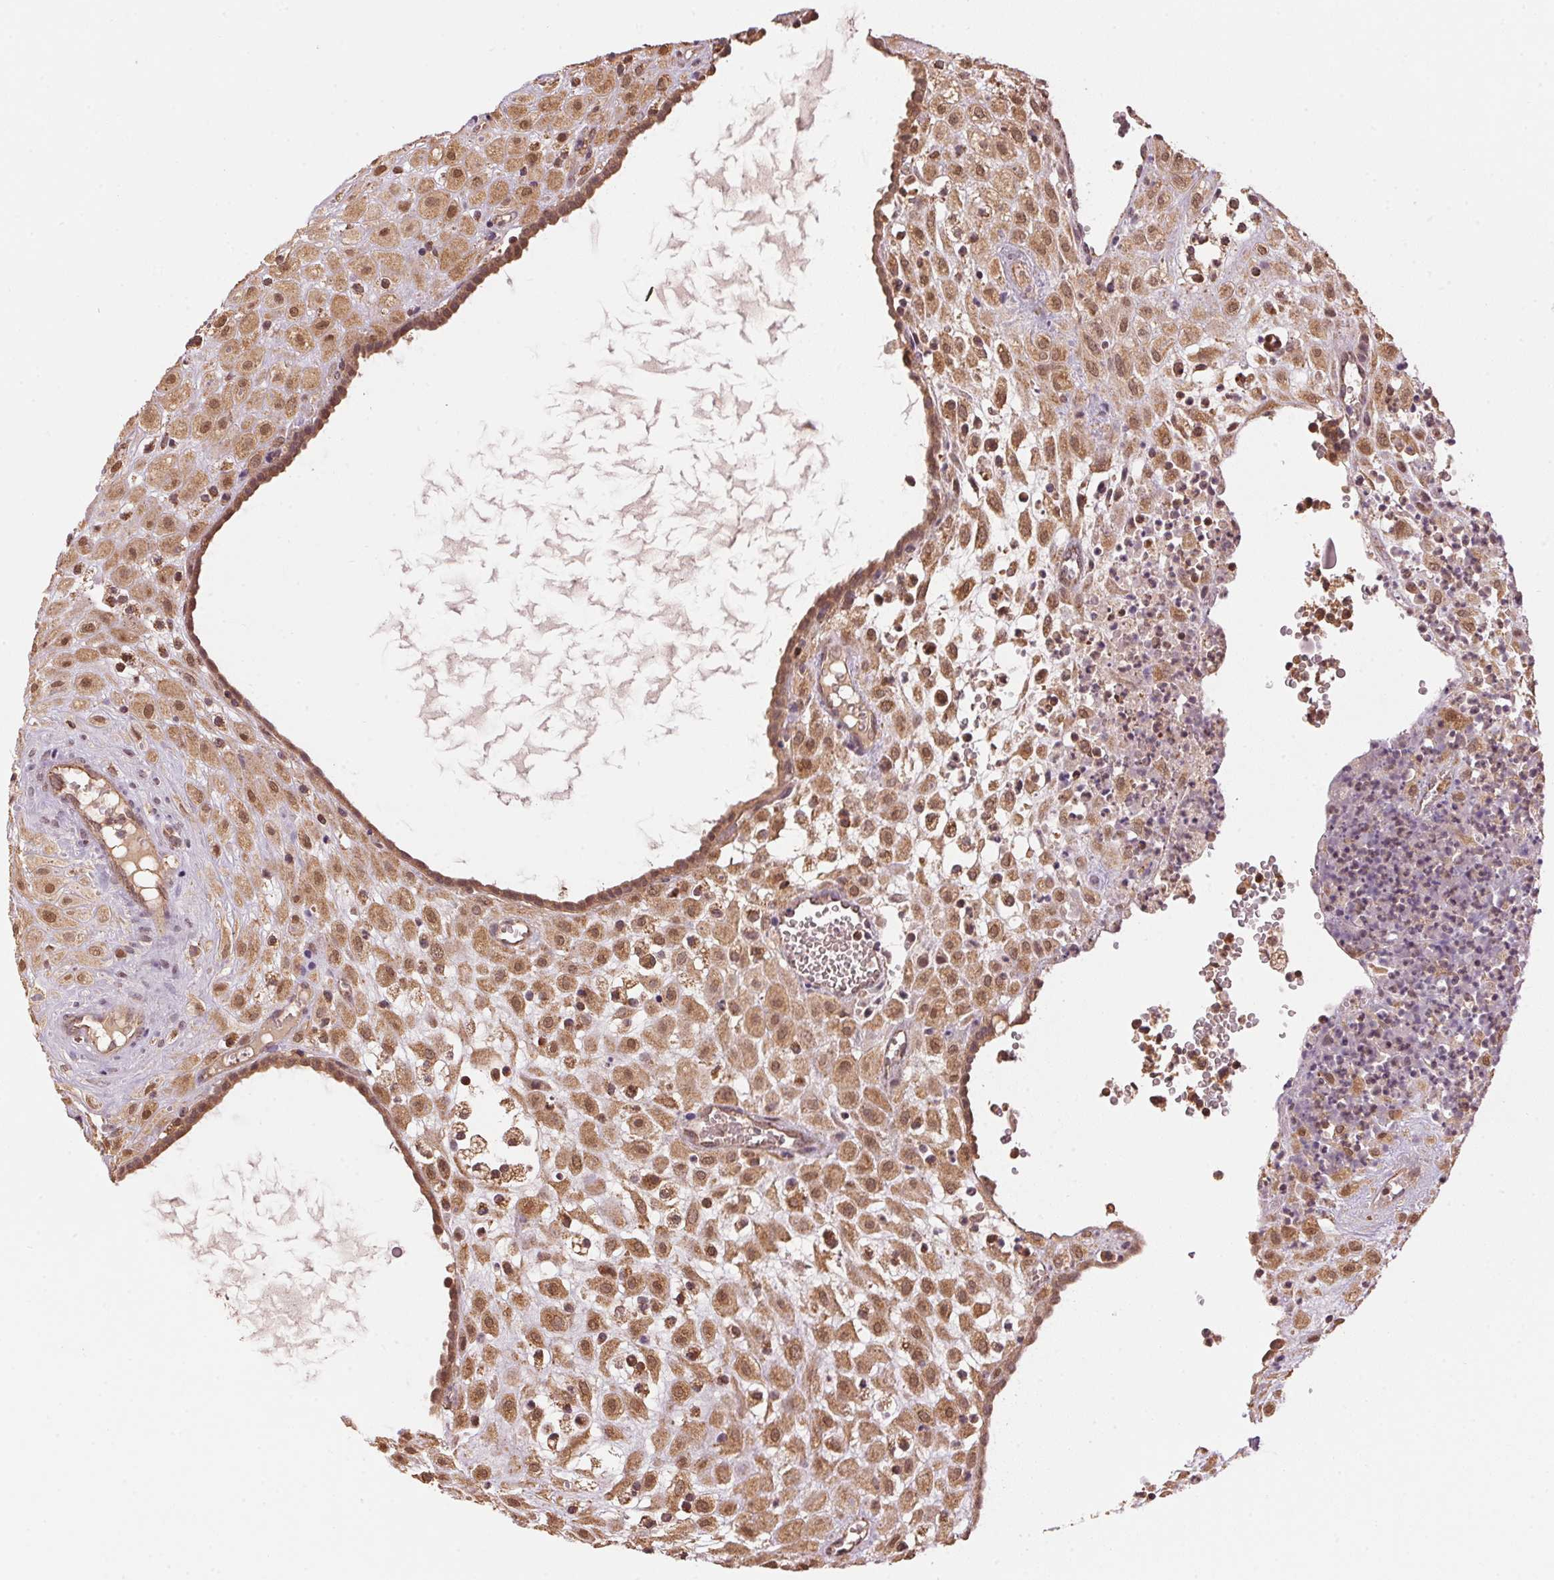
{"staining": {"intensity": "moderate", "quantity": ">75%", "location": "cytoplasmic/membranous"}, "tissue": "placenta", "cell_type": "Decidual cells", "image_type": "normal", "snomed": [{"axis": "morphology", "description": "Normal tissue, NOS"}, {"axis": "topography", "description": "Placenta"}], "caption": "Decidual cells display medium levels of moderate cytoplasmic/membranous expression in about >75% of cells in unremarkable human placenta. (Brightfield microscopy of DAB IHC at high magnification).", "gene": "ARHGAP6", "patient": {"sex": "female", "age": 24}}